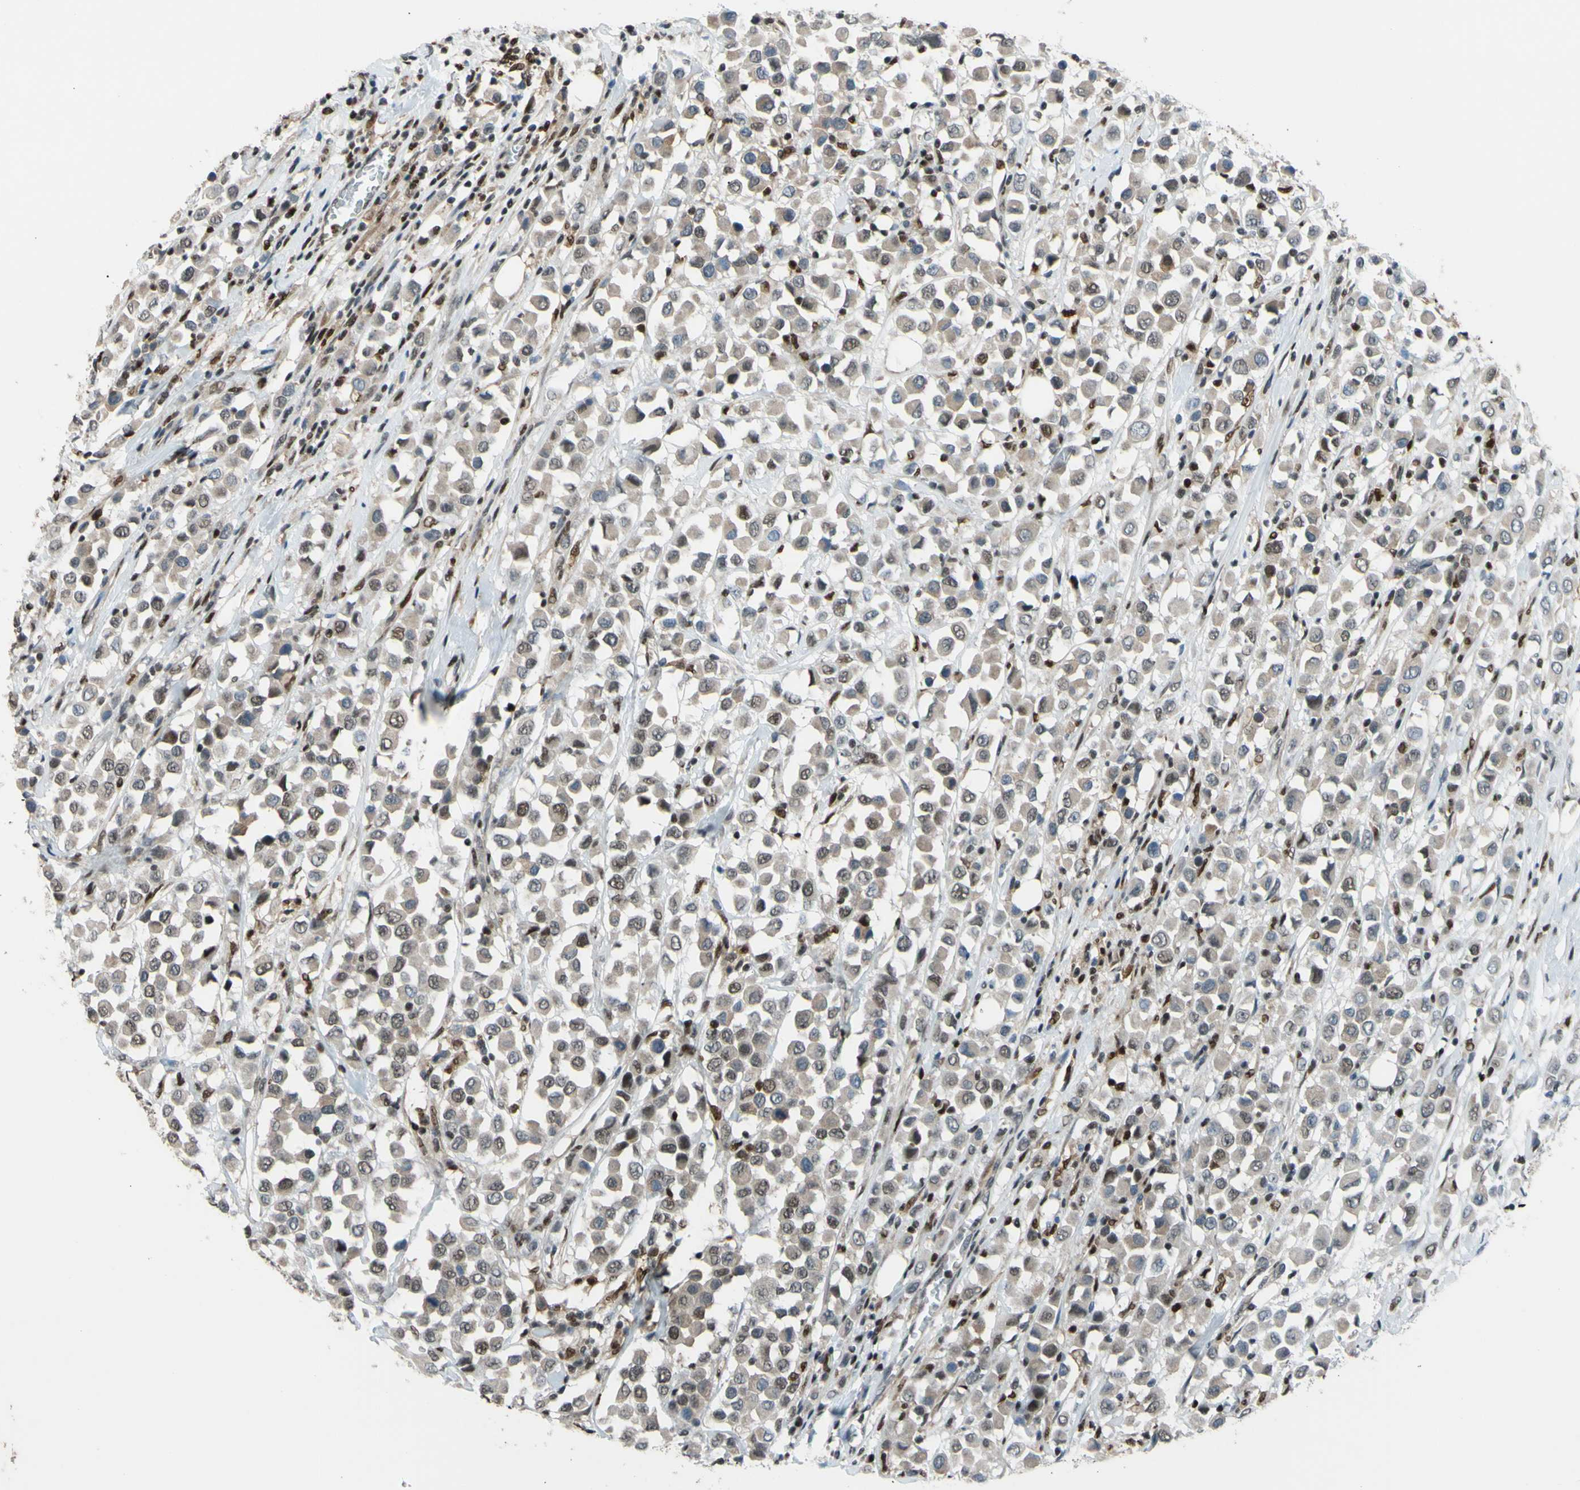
{"staining": {"intensity": "weak", "quantity": ">75%", "location": "cytoplasmic/membranous,nuclear"}, "tissue": "breast cancer", "cell_type": "Tumor cells", "image_type": "cancer", "snomed": [{"axis": "morphology", "description": "Duct carcinoma"}, {"axis": "topography", "description": "Breast"}], "caption": "Protein expression analysis of breast cancer (invasive ductal carcinoma) displays weak cytoplasmic/membranous and nuclear staining in about >75% of tumor cells.", "gene": "FKBP5", "patient": {"sex": "female", "age": 61}}